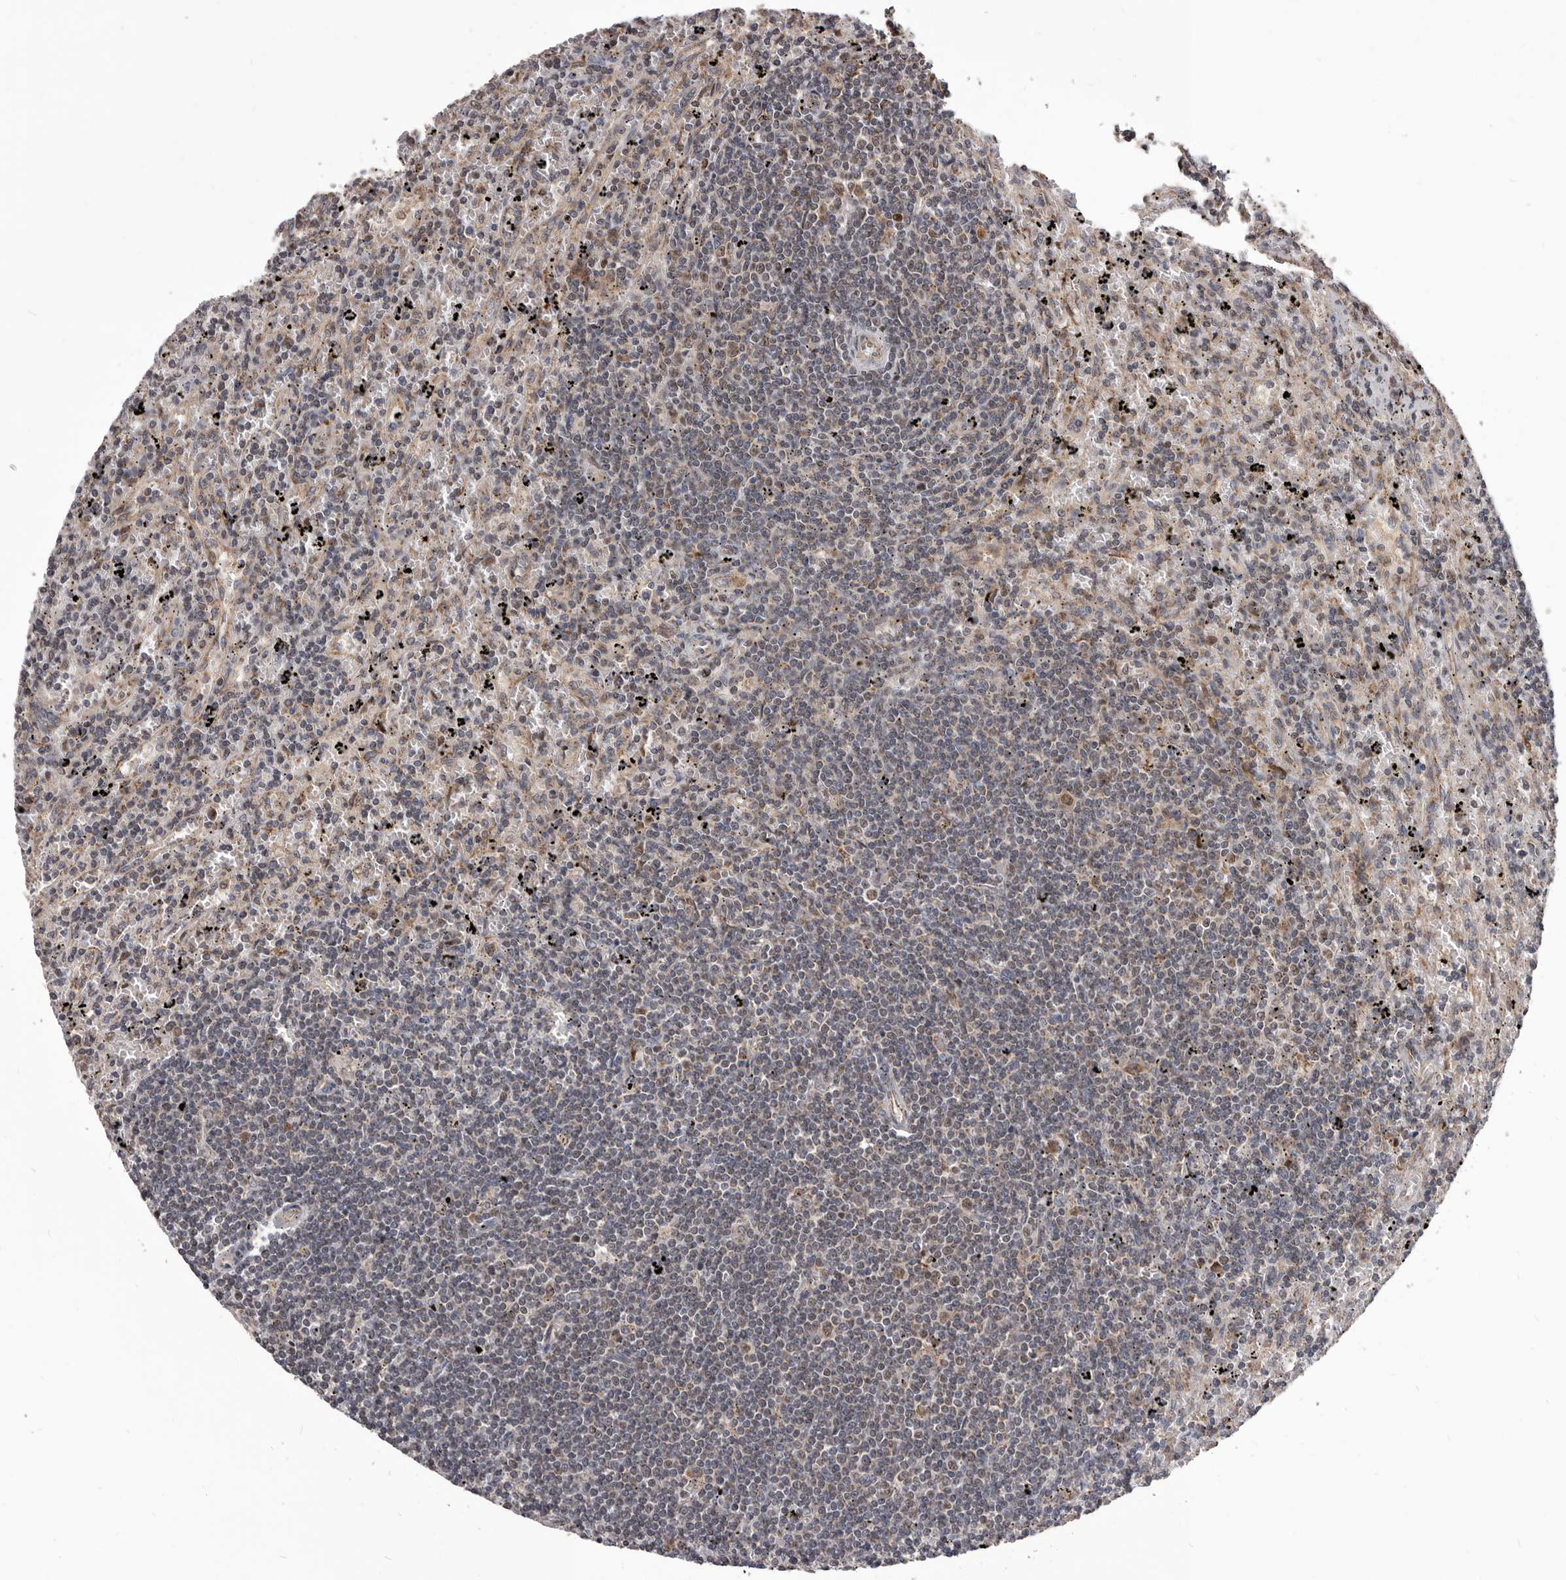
{"staining": {"intensity": "weak", "quantity": "<25%", "location": "cytoplasmic/membranous"}, "tissue": "lymphoma", "cell_type": "Tumor cells", "image_type": "cancer", "snomed": [{"axis": "morphology", "description": "Malignant lymphoma, non-Hodgkin's type, Low grade"}, {"axis": "topography", "description": "Spleen"}], "caption": "Immunohistochemistry of lymphoma exhibits no staining in tumor cells.", "gene": "MAP3K14", "patient": {"sex": "male", "age": 76}}